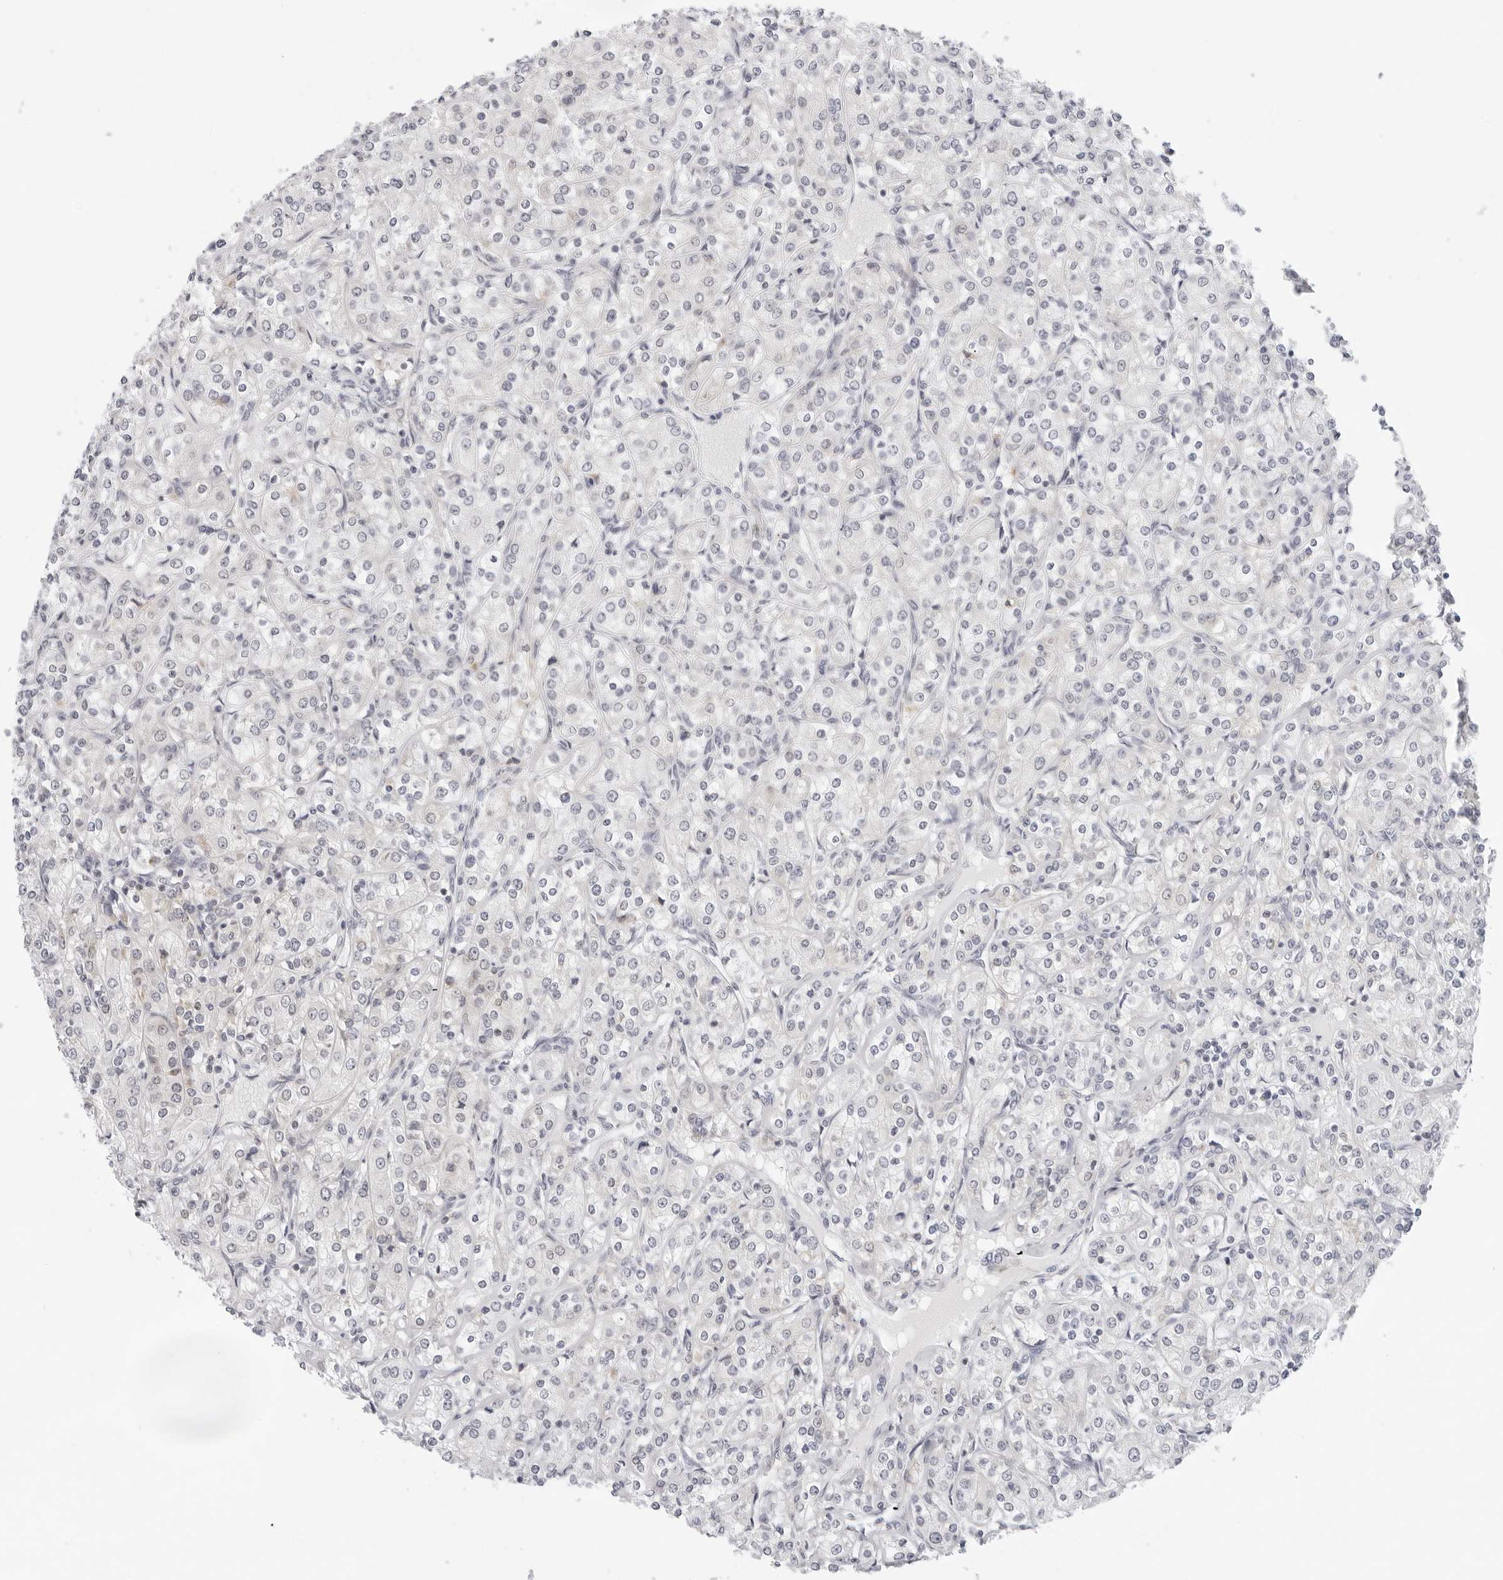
{"staining": {"intensity": "negative", "quantity": "none", "location": "none"}, "tissue": "renal cancer", "cell_type": "Tumor cells", "image_type": "cancer", "snomed": [{"axis": "morphology", "description": "Adenocarcinoma, NOS"}, {"axis": "topography", "description": "Kidney"}], "caption": "The photomicrograph exhibits no significant staining in tumor cells of adenocarcinoma (renal).", "gene": "CIART", "patient": {"sex": "male", "age": 77}}